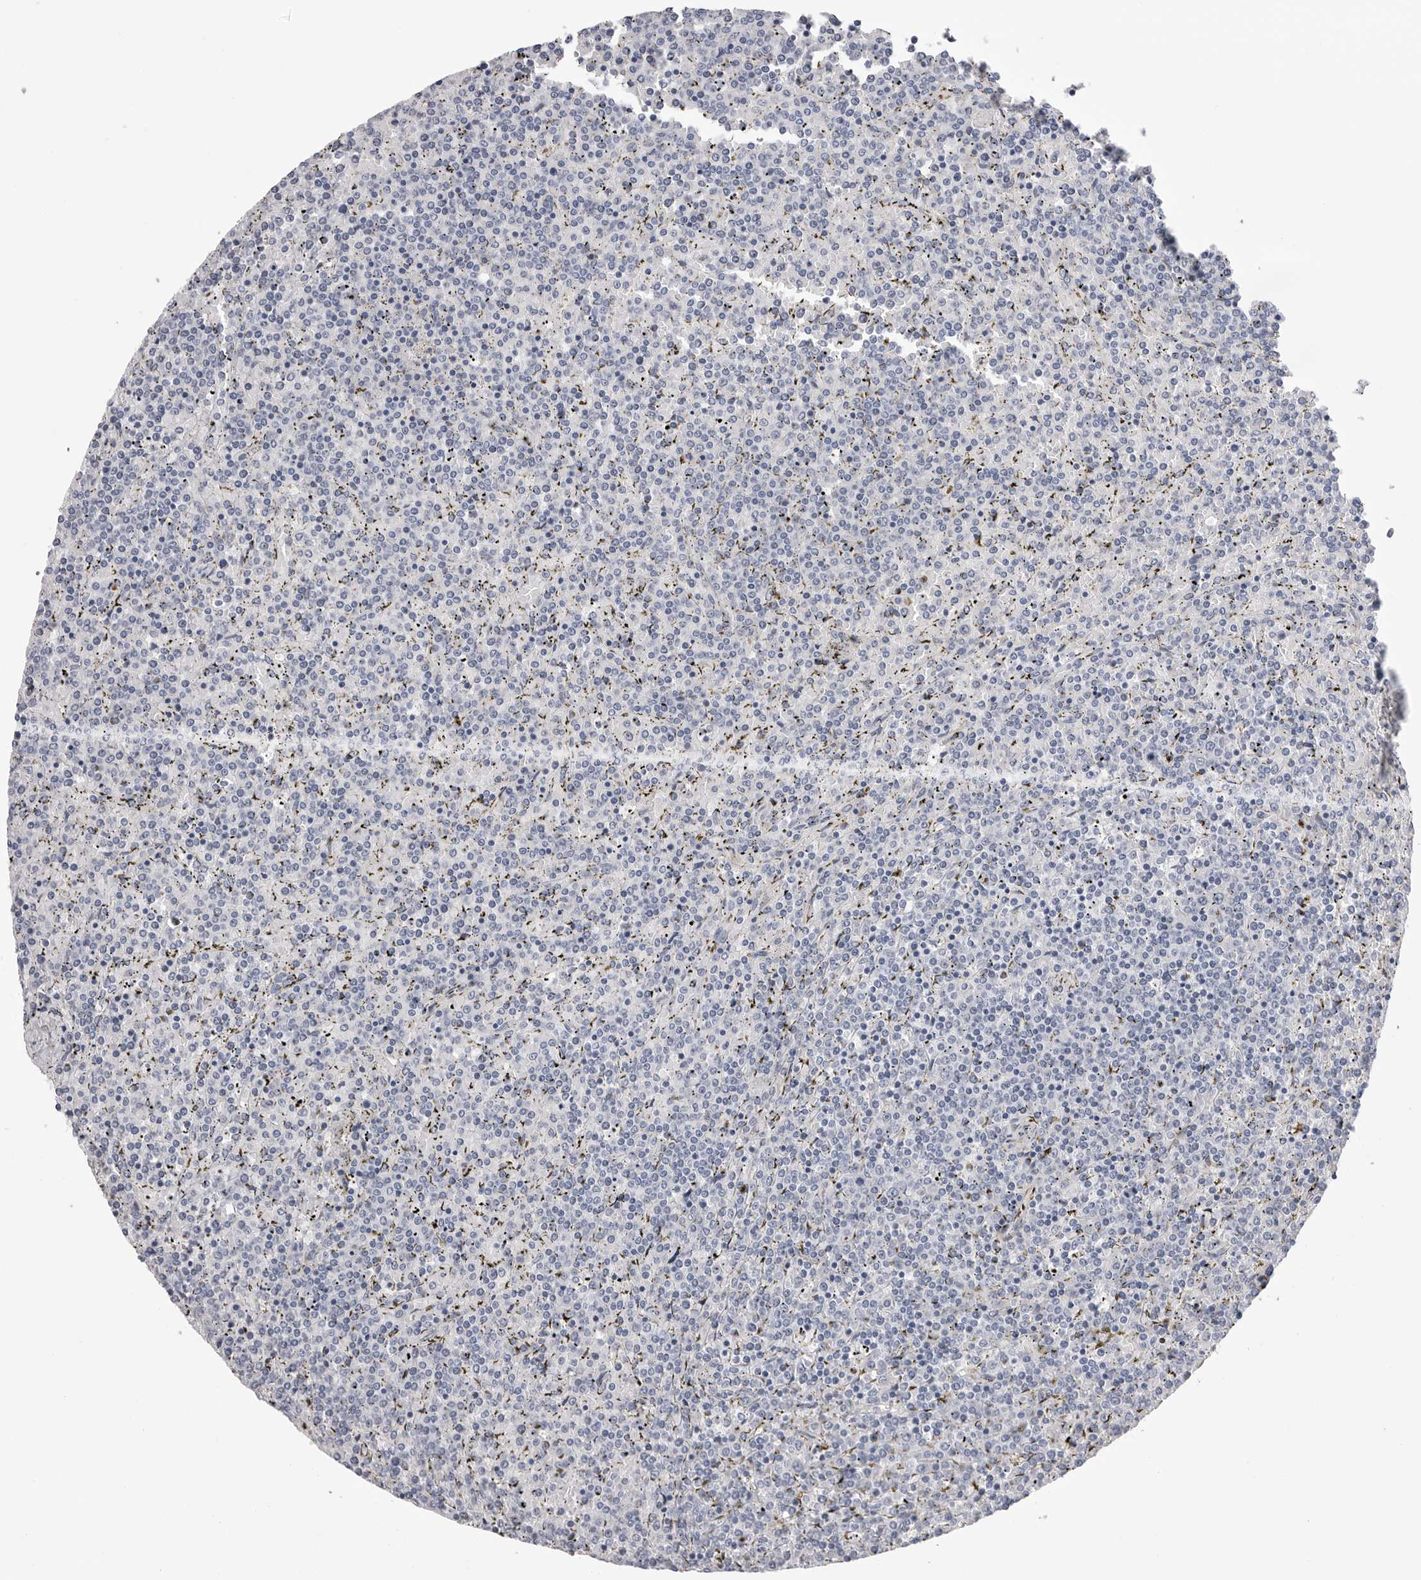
{"staining": {"intensity": "negative", "quantity": "none", "location": "none"}, "tissue": "lymphoma", "cell_type": "Tumor cells", "image_type": "cancer", "snomed": [{"axis": "morphology", "description": "Malignant lymphoma, non-Hodgkin's type, Low grade"}, {"axis": "topography", "description": "Spleen"}], "caption": "Tumor cells are negative for protein expression in human low-grade malignant lymphoma, non-Hodgkin's type.", "gene": "AKAP12", "patient": {"sex": "female", "age": 19}}